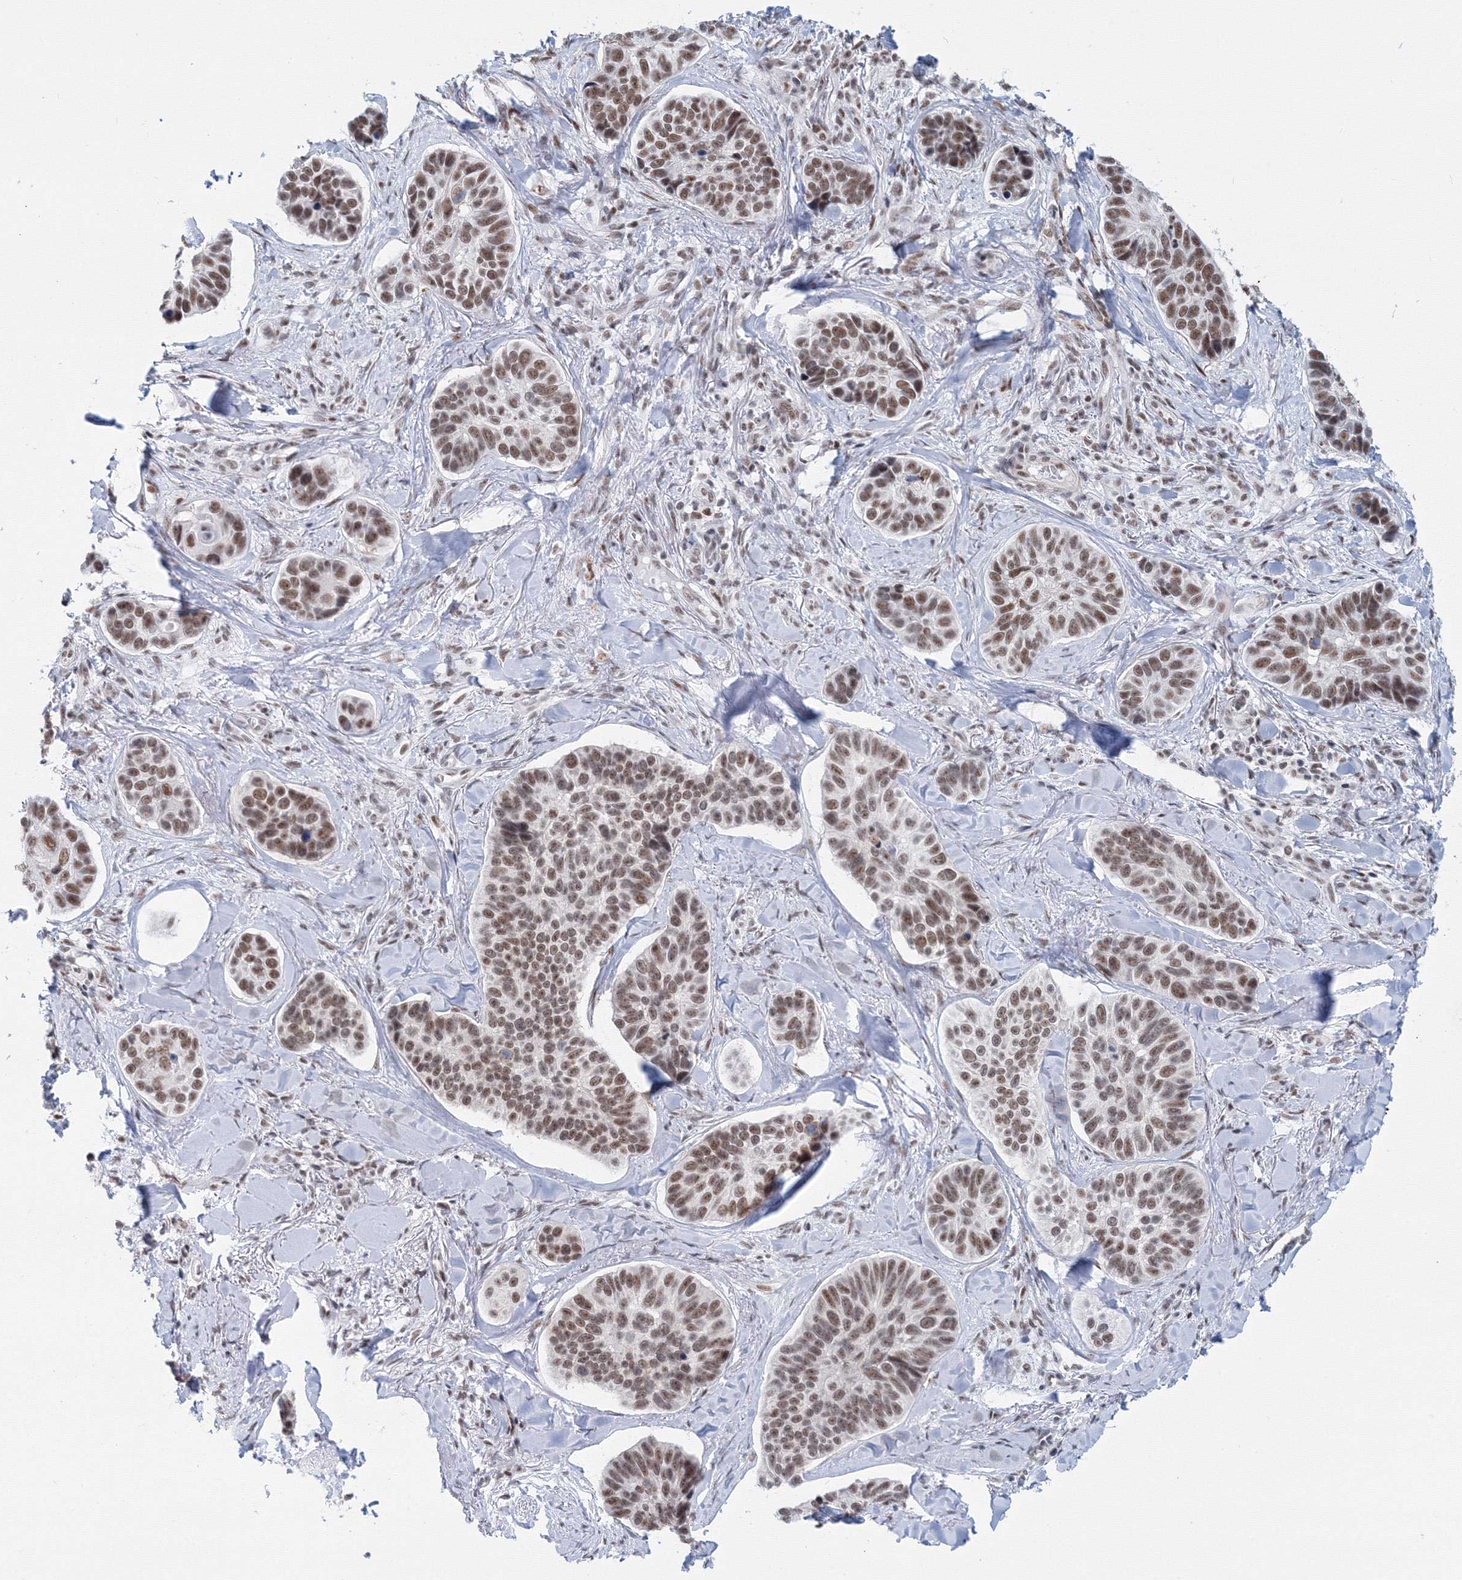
{"staining": {"intensity": "moderate", "quantity": ">75%", "location": "nuclear"}, "tissue": "skin cancer", "cell_type": "Tumor cells", "image_type": "cancer", "snomed": [{"axis": "morphology", "description": "Basal cell carcinoma"}, {"axis": "topography", "description": "Skin"}], "caption": "Skin basal cell carcinoma tissue demonstrates moderate nuclear positivity in approximately >75% of tumor cells", "gene": "SF3B6", "patient": {"sex": "male", "age": 62}}